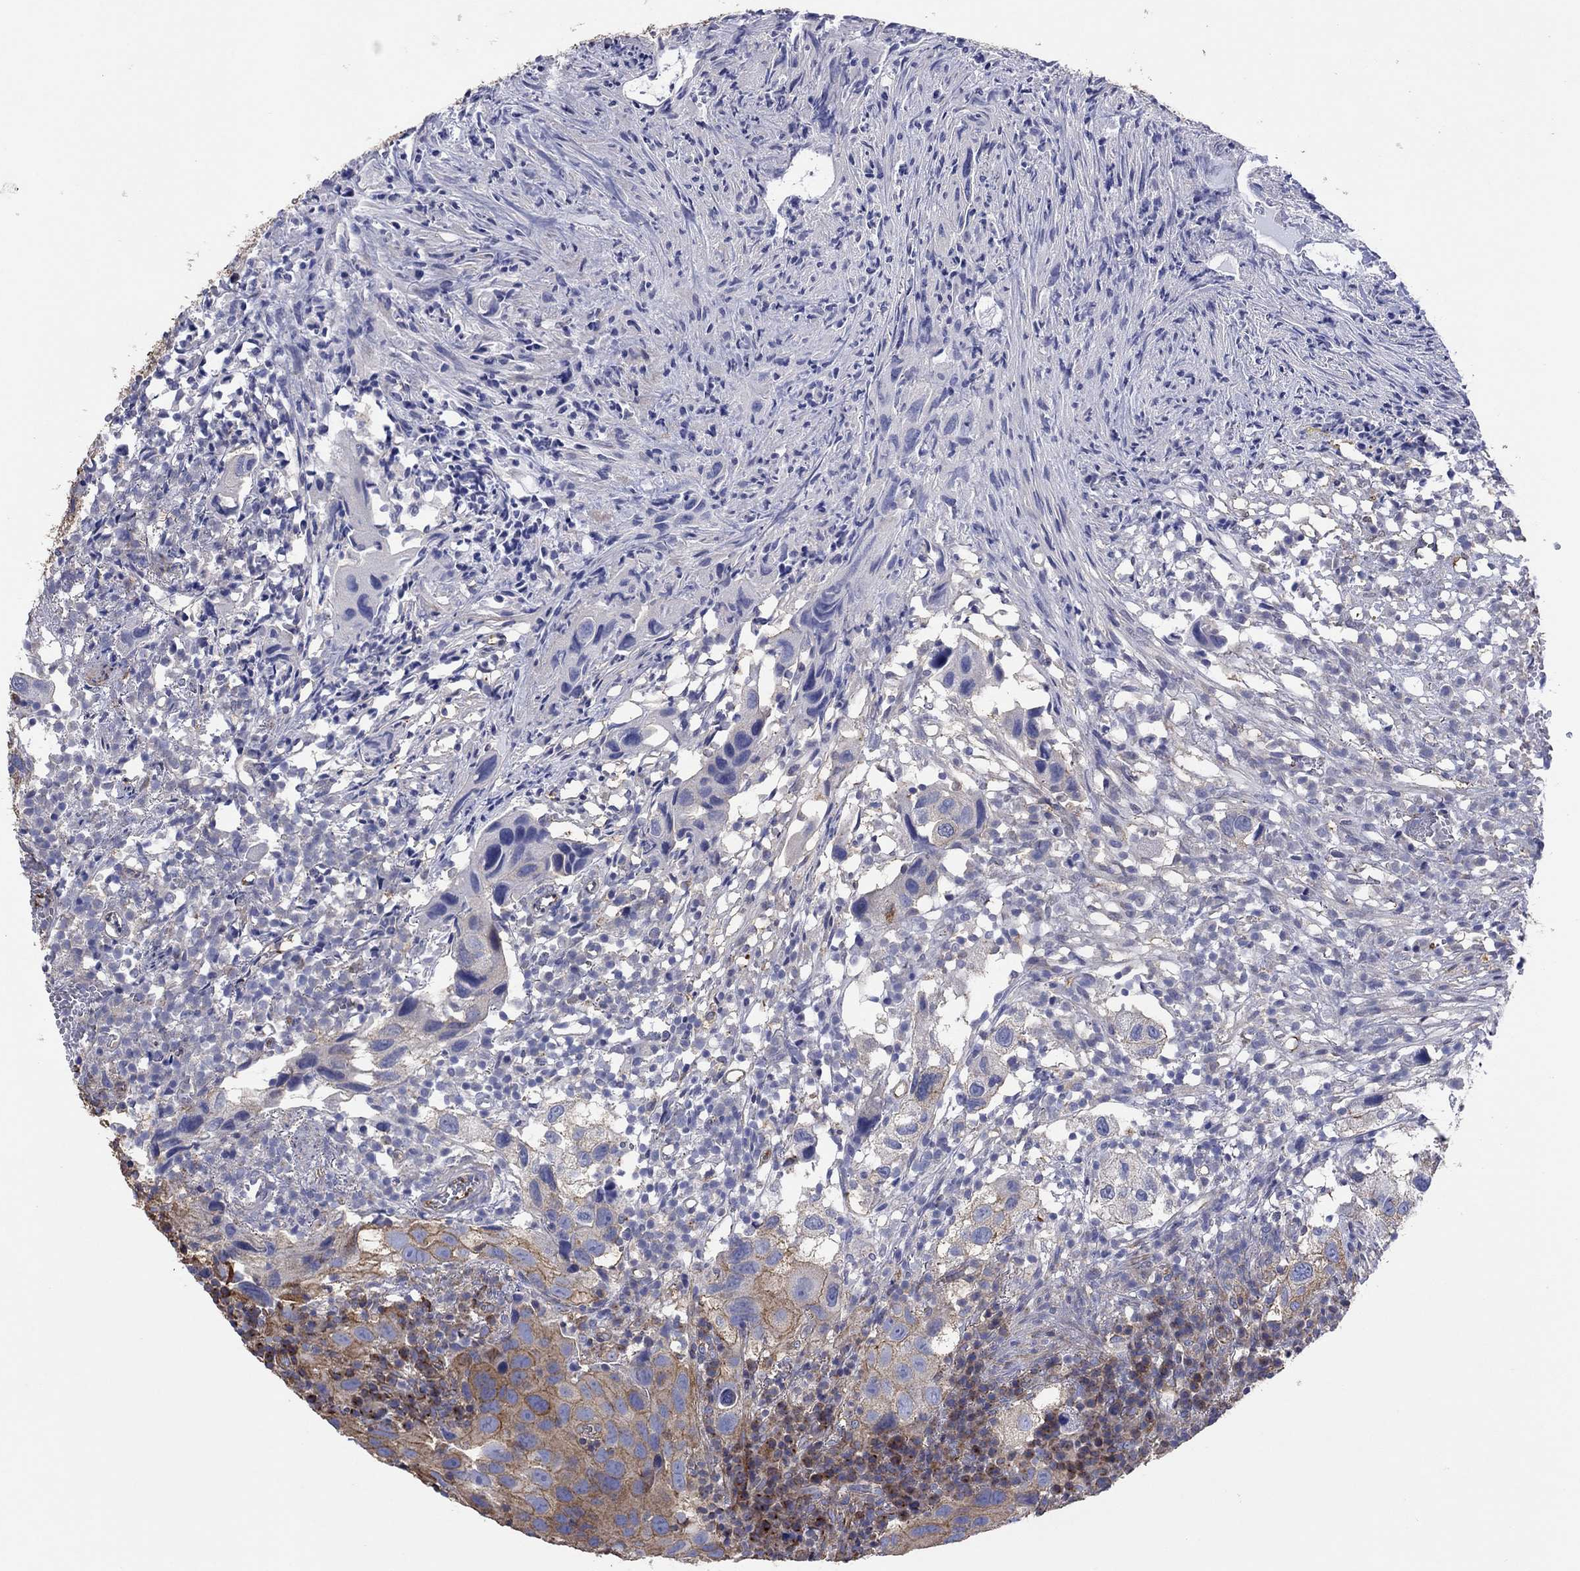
{"staining": {"intensity": "moderate", "quantity": "<25%", "location": "cytoplasmic/membranous"}, "tissue": "urothelial cancer", "cell_type": "Tumor cells", "image_type": "cancer", "snomed": [{"axis": "morphology", "description": "Urothelial carcinoma, High grade"}, {"axis": "topography", "description": "Urinary bladder"}], "caption": "Immunohistochemical staining of urothelial cancer demonstrates low levels of moderate cytoplasmic/membranous expression in approximately <25% of tumor cells. Nuclei are stained in blue.", "gene": "TPRN", "patient": {"sex": "male", "age": 79}}